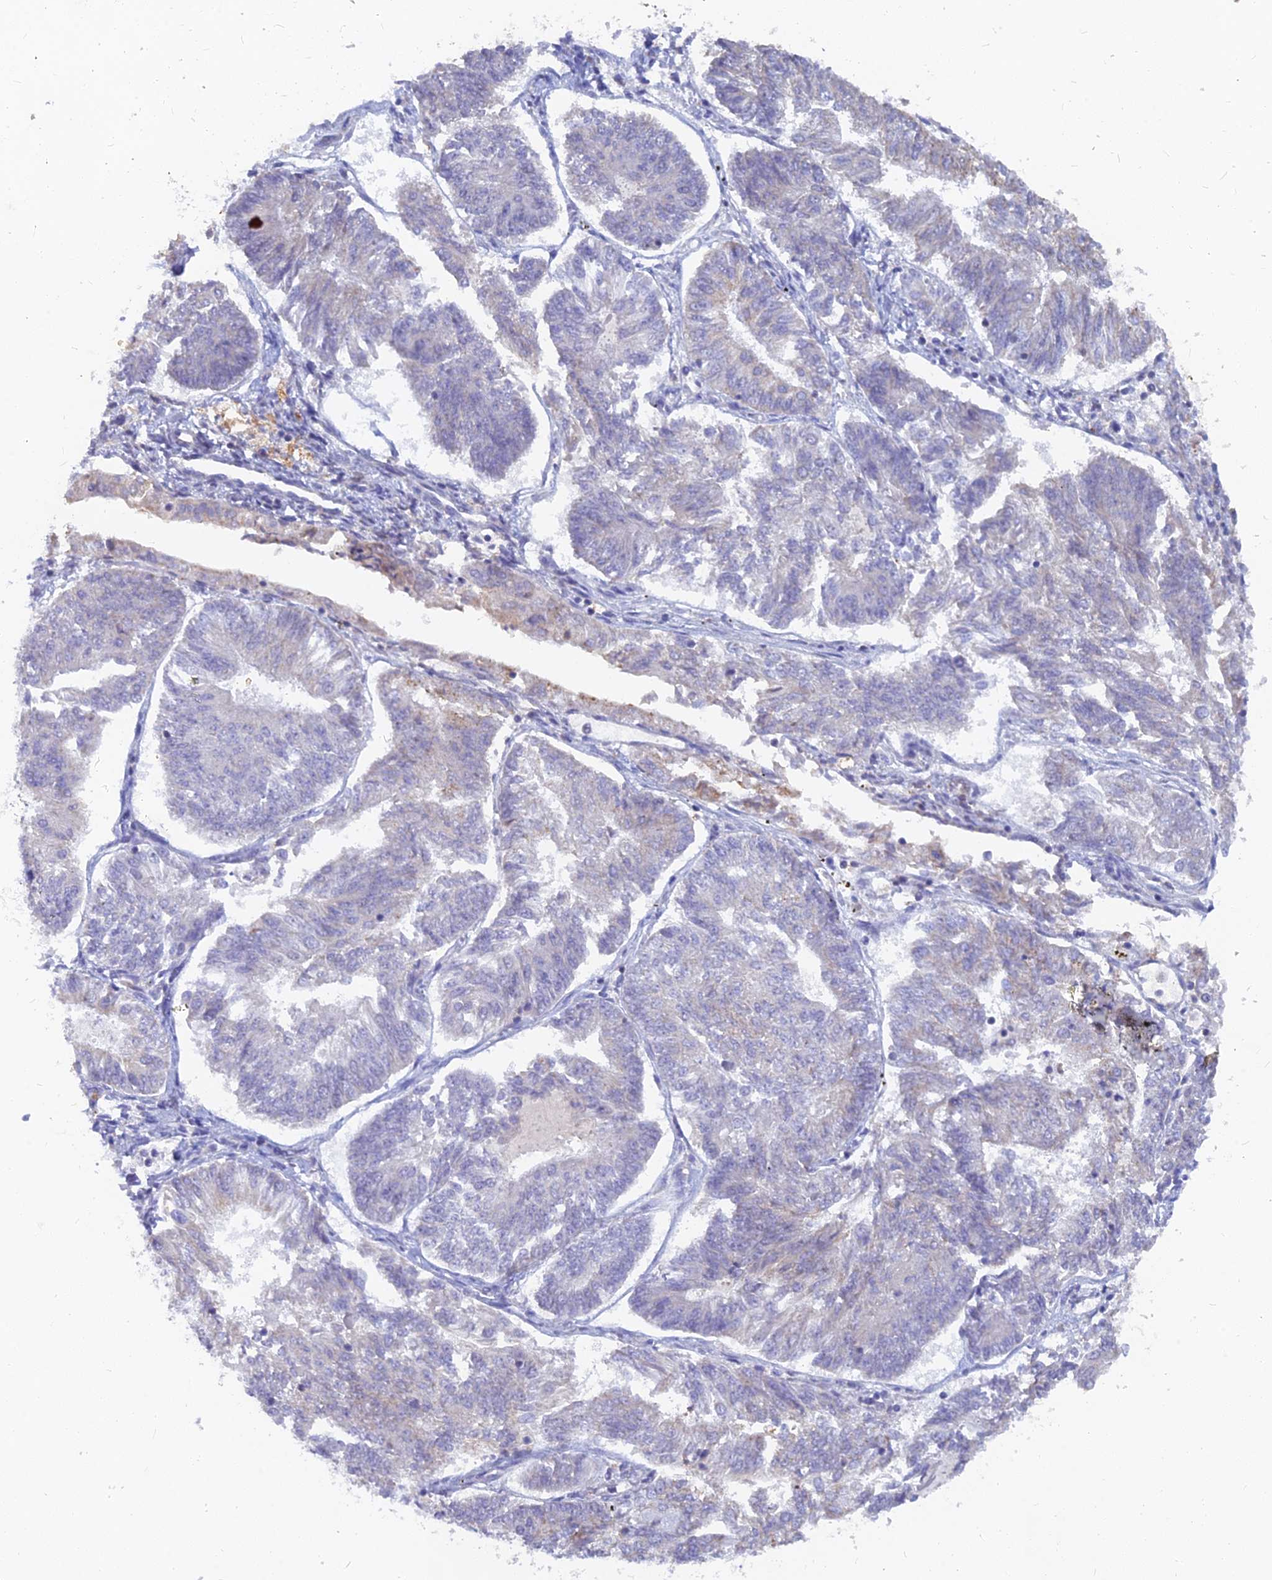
{"staining": {"intensity": "weak", "quantity": "<25%", "location": "cytoplasmic/membranous"}, "tissue": "endometrial cancer", "cell_type": "Tumor cells", "image_type": "cancer", "snomed": [{"axis": "morphology", "description": "Adenocarcinoma, NOS"}, {"axis": "topography", "description": "Endometrium"}], "caption": "Tumor cells are negative for protein expression in human endometrial cancer (adenocarcinoma). (DAB immunohistochemistry visualized using brightfield microscopy, high magnification).", "gene": "LRIF1", "patient": {"sex": "female", "age": 58}}